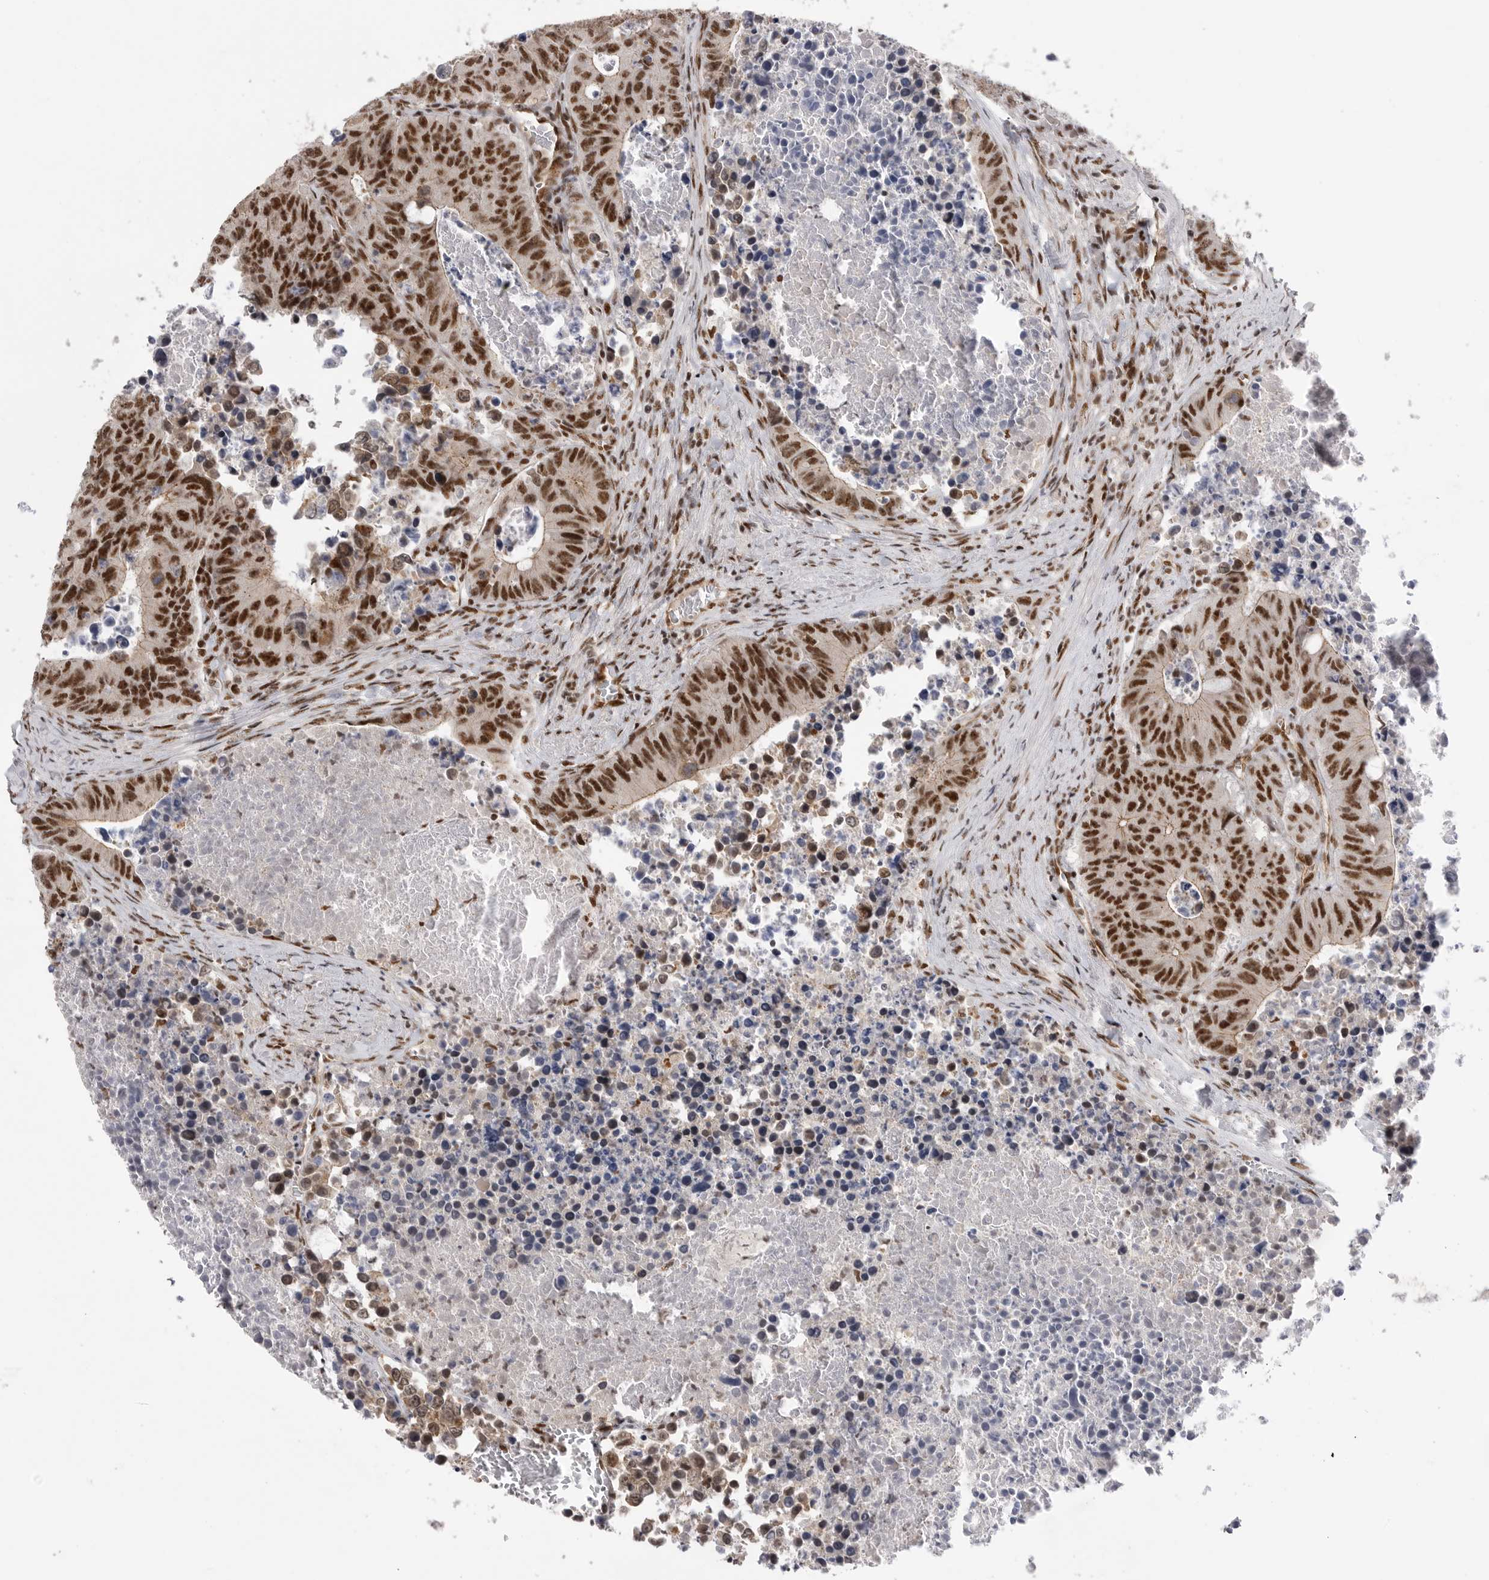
{"staining": {"intensity": "strong", "quantity": ">75%", "location": "nuclear"}, "tissue": "colorectal cancer", "cell_type": "Tumor cells", "image_type": "cancer", "snomed": [{"axis": "morphology", "description": "Adenocarcinoma, NOS"}, {"axis": "topography", "description": "Colon"}], "caption": "An immunohistochemistry (IHC) histopathology image of tumor tissue is shown. Protein staining in brown highlights strong nuclear positivity in adenocarcinoma (colorectal) within tumor cells. (Stains: DAB (3,3'-diaminobenzidine) in brown, nuclei in blue, Microscopy: brightfield microscopy at high magnification).", "gene": "PPP1R8", "patient": {"sex": "male", "age": 87}}